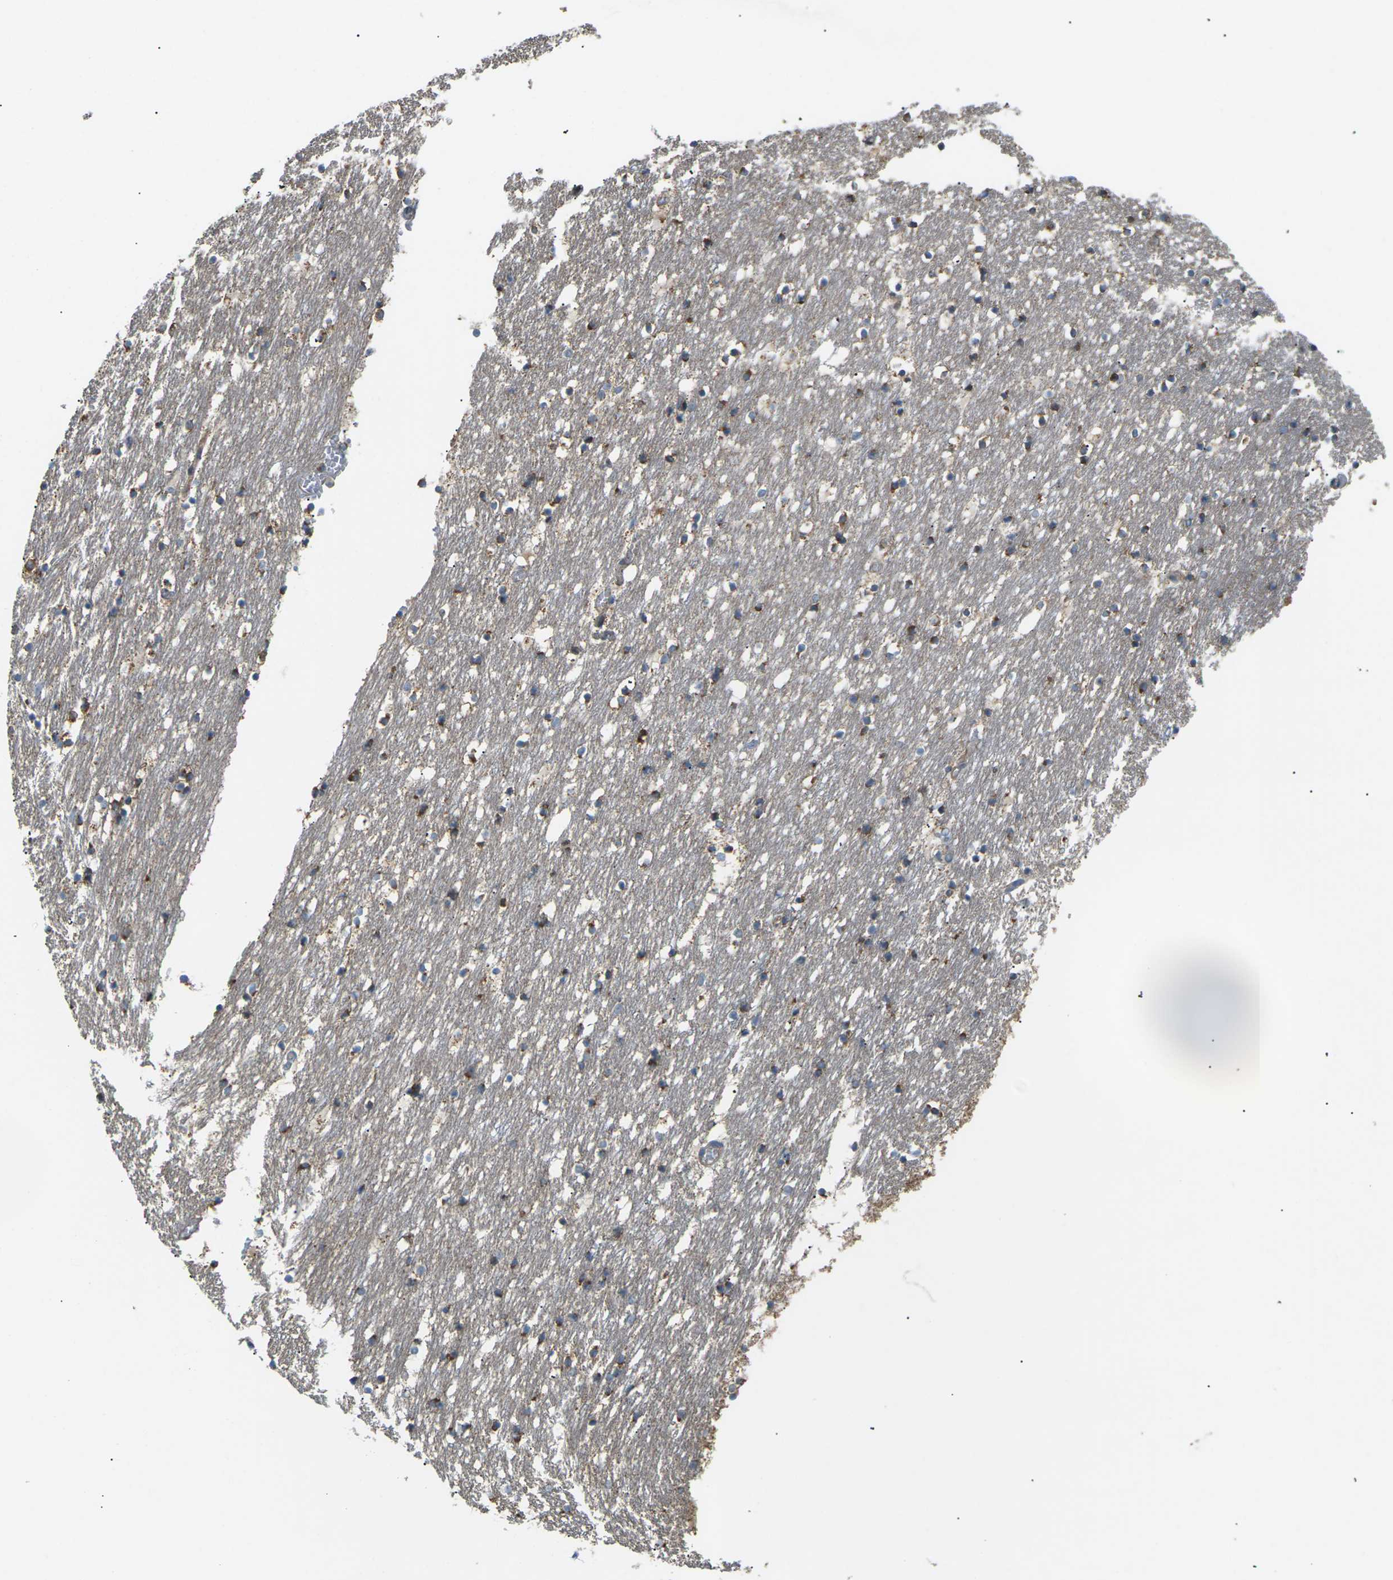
{"staining": {"intensity": "strong", "quantity": ">75%", "location": "cytoplasmic/membranous"}, "tissue": "caudate", "cell_type": "Glial cells", "image_type": "normal", "snomed": [{"axis": "morphology", "description": "Normal tissue, NOS"}, {"axis": "topography", "description": "Lateral ventricle wall"}], "caption": "Caudate stained for a protein (brown) shows strong cytoplasmic/membranous positive staining in about >75% of glial cells.", "gene": "KSR1", "patient": {"sex": "male", "age": 45}}